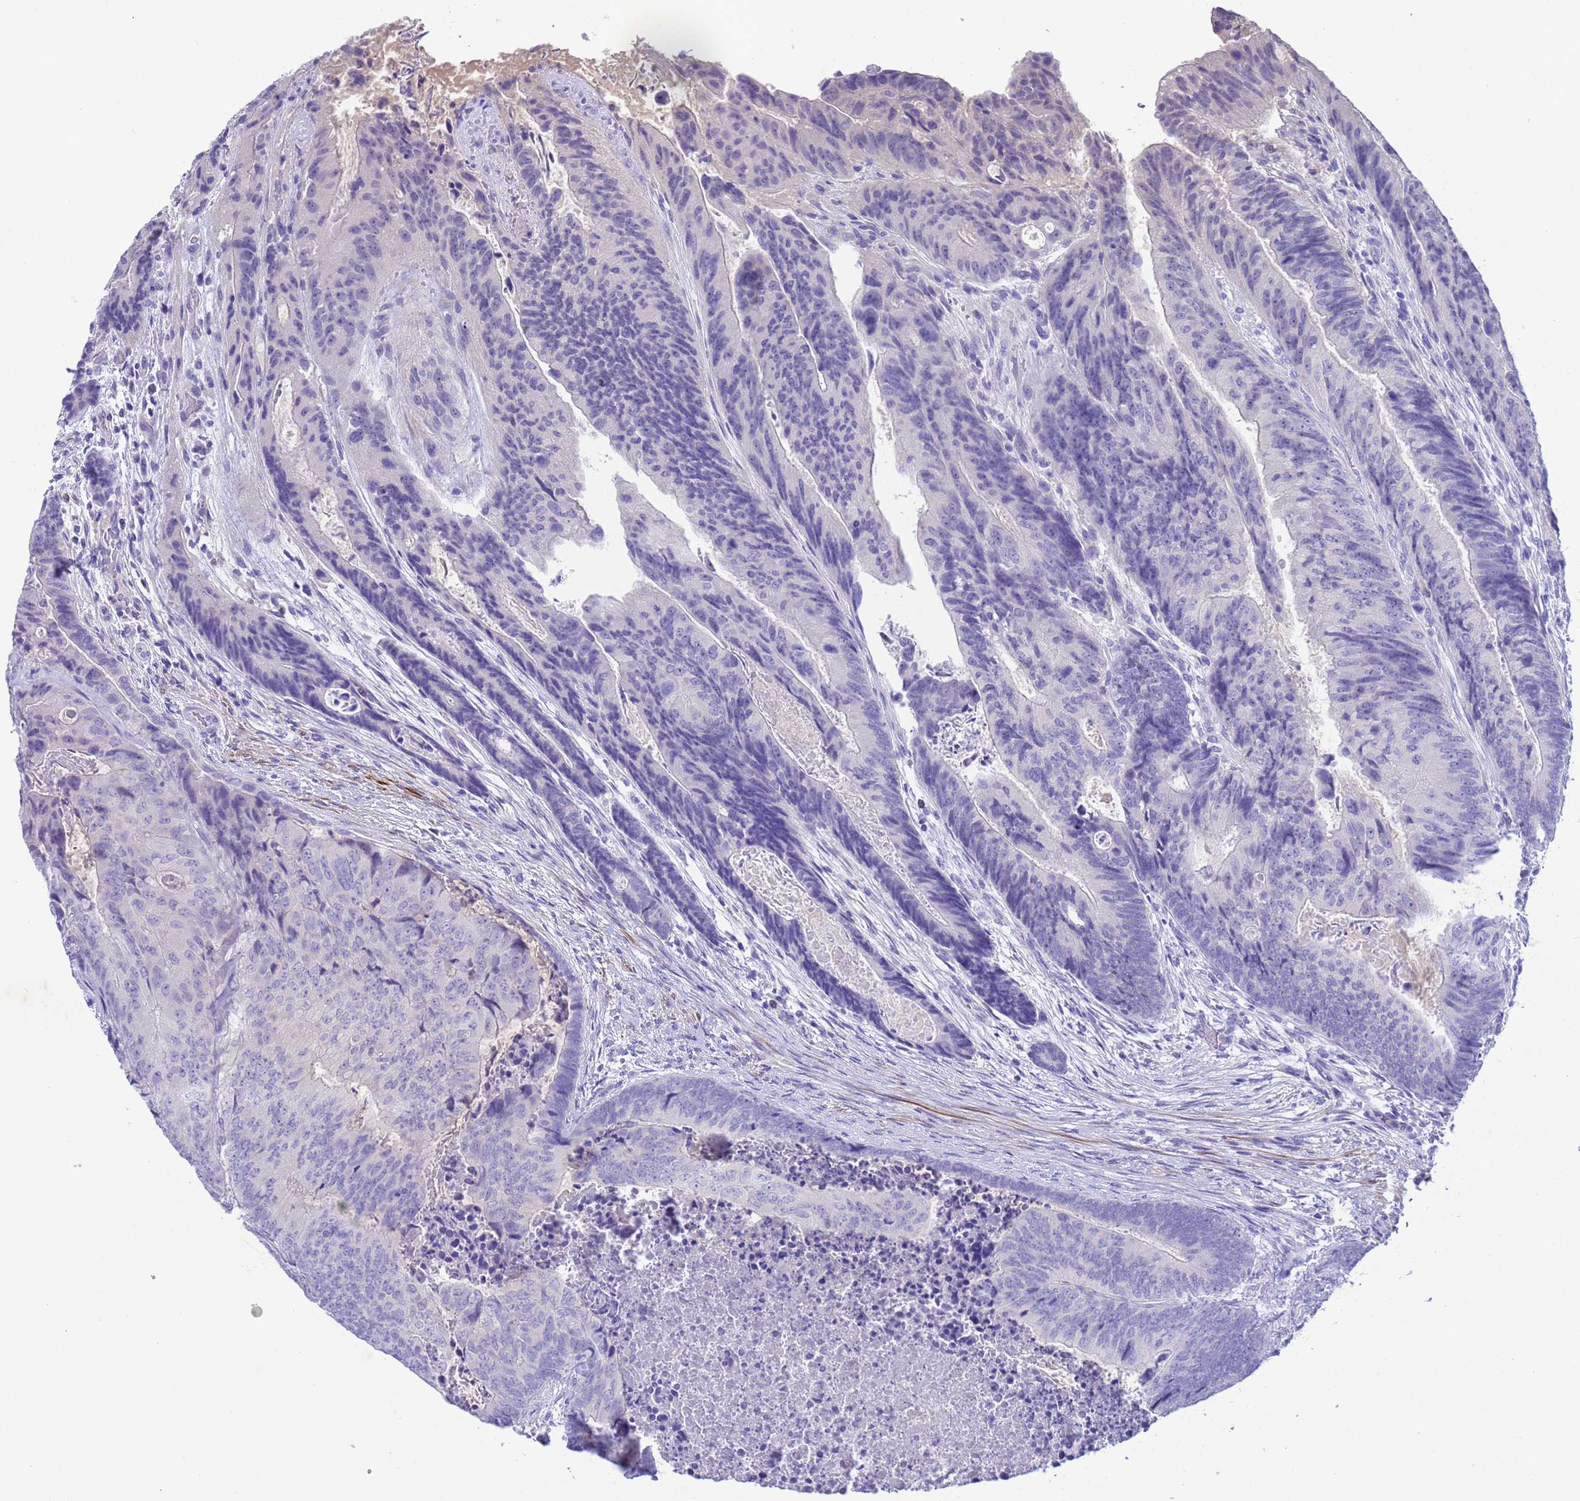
{"staining": {"intensity": "negative", "quantity": "none", "location": "none"}, "tissue": "colorectal cancer", "cell_type": "Tumor cells", "image_type": "cancer", "snomed": [{"axis": "morphology", "description": "Adenocarcinoma, NOS"}, {"axis": "topography", "description": "Colon"}], "caption": "The IHC image has no significant positivity in tumor cells of colorectal cancer (adenocarcinoma) tissue.", "gene": "USP38", "patient": {"sex": "female", "age": 67}}